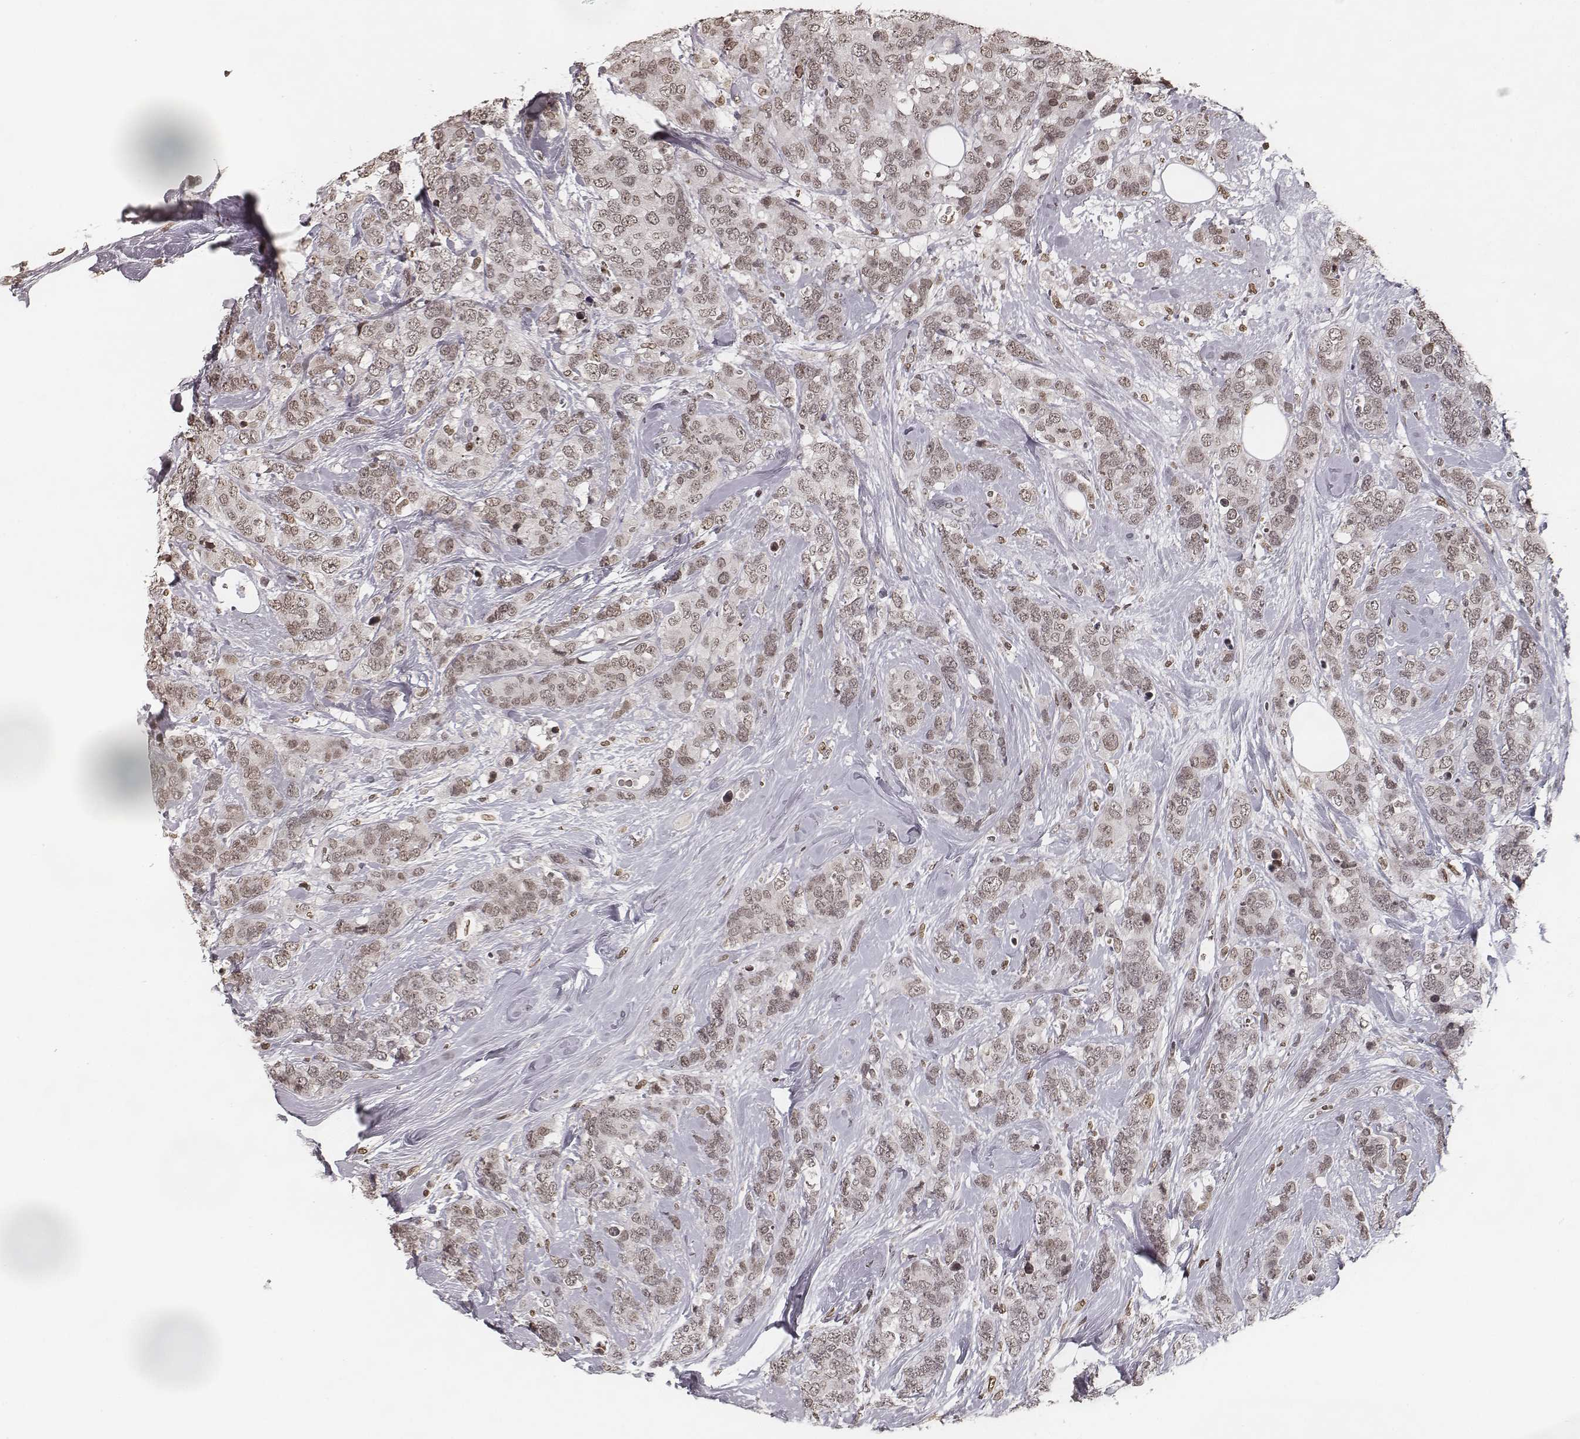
{"staining": {"intensity": "weak", "quantity": ">75%", "location": "nuclear"}, "tissue": "breast cancer", "cell_type": "Tumor cells", "image_type": "cancer", "snomed": [{"axis": "morphology", "description": "Lobular carcinoma"}, {"axis": "topography", "description": "Breast"}], "caption": "Immunohistochemical staining of breast cancer reveals low levels of weak nuclear protein staining in about >75% of tumor cells.", "gene": "HMGA2", "patient": {"sex": "female", "age": 59}}